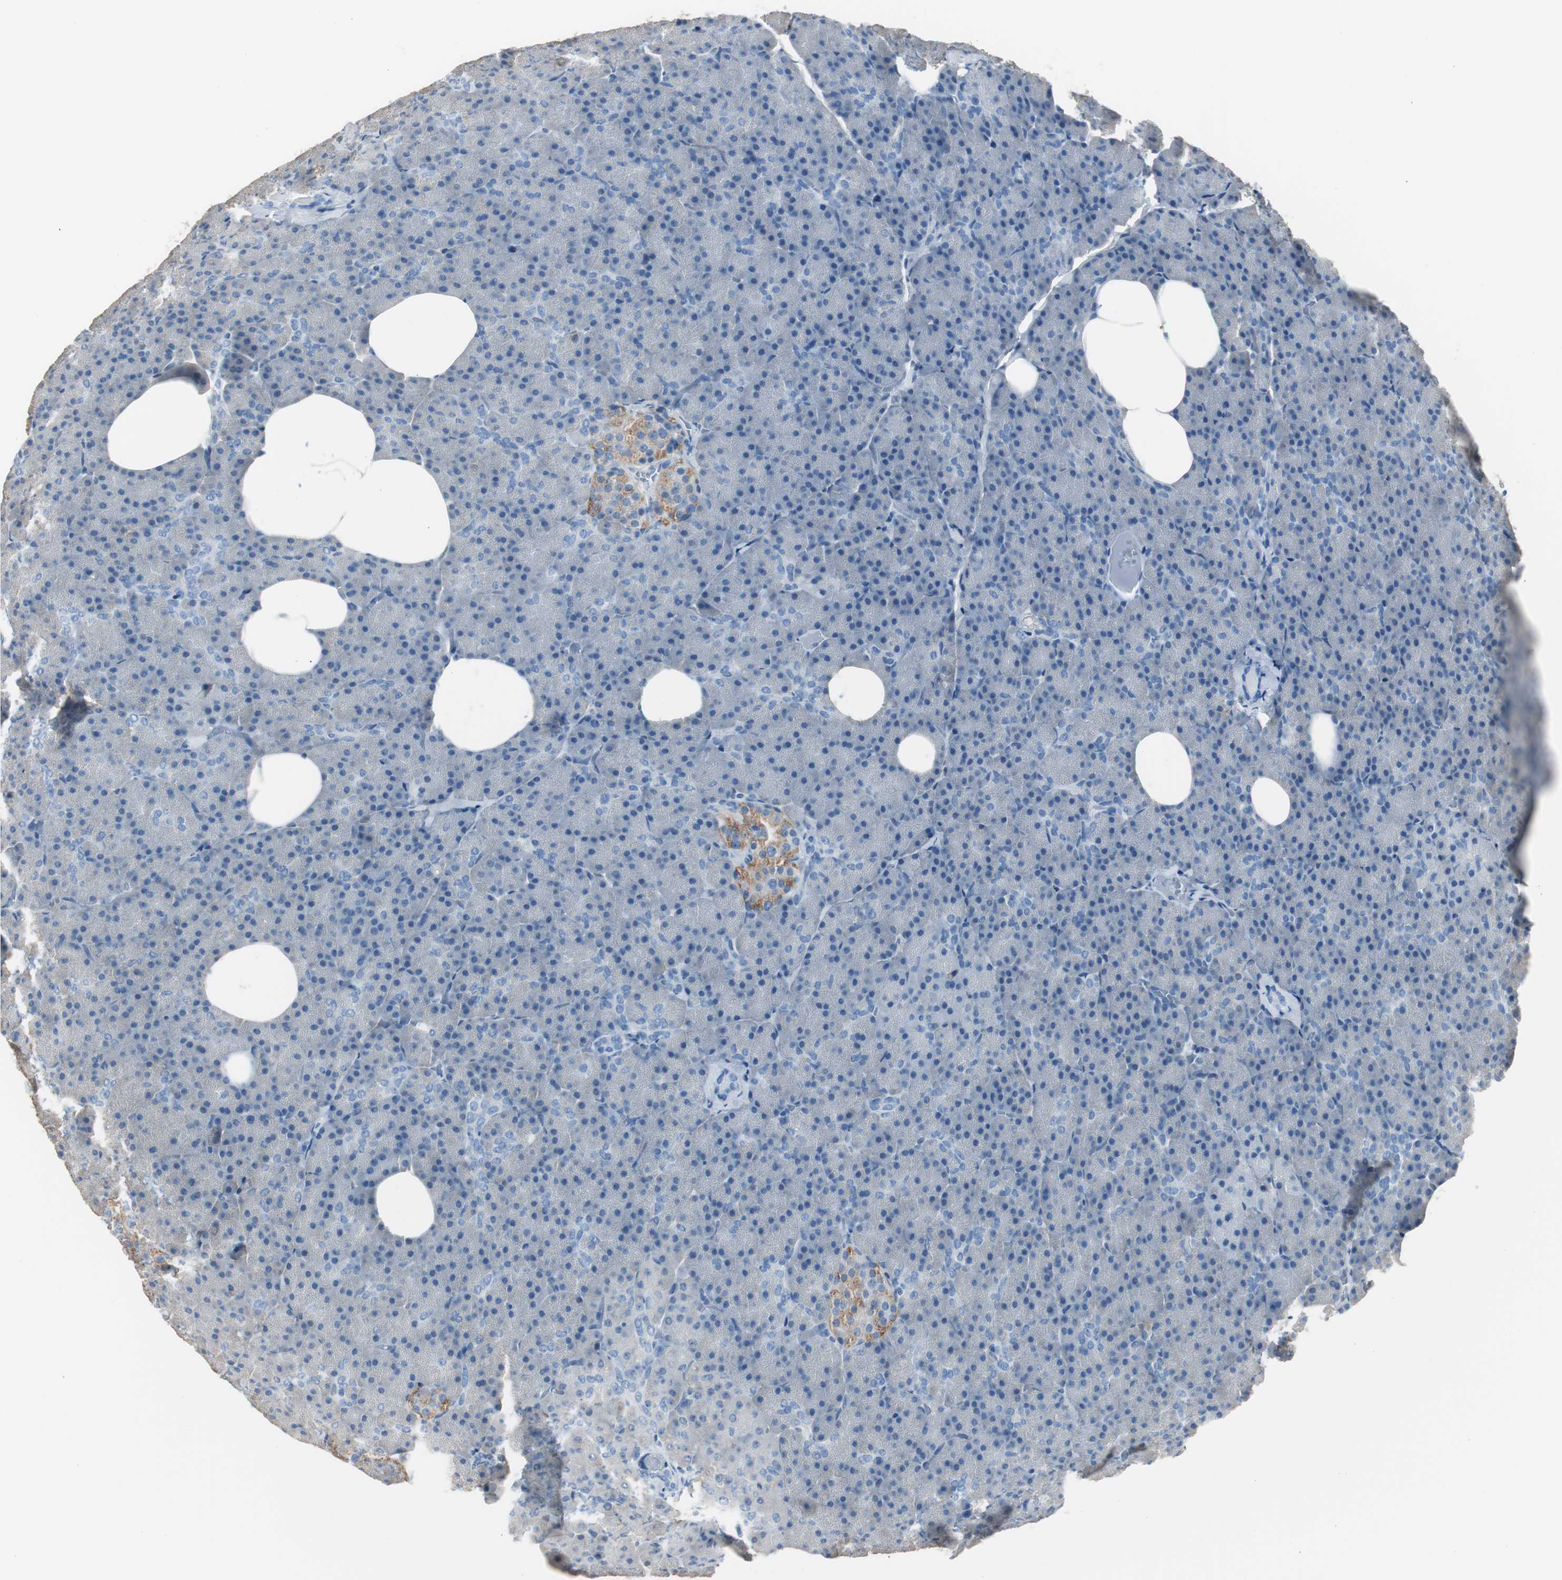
{"staining": {"intensity": "negative", "quantity": "none", "location": "none"}, "tissue": "pancreas", "cell_type": "Exocrine glandular cells", "image_type": "normal", "snomed": [{"axis": "morphology", "description": "Normal tissue, NOS"}, {"axis": "topography", "description": "Pancreas"}], "caption": "This is an immunohistochemistry (IHC) micrograph of benign pancreas. There is no staining in exocrine glandular cells.", "gene": "SERPINF1", "patient": {"sex": "female", "age": 35}}